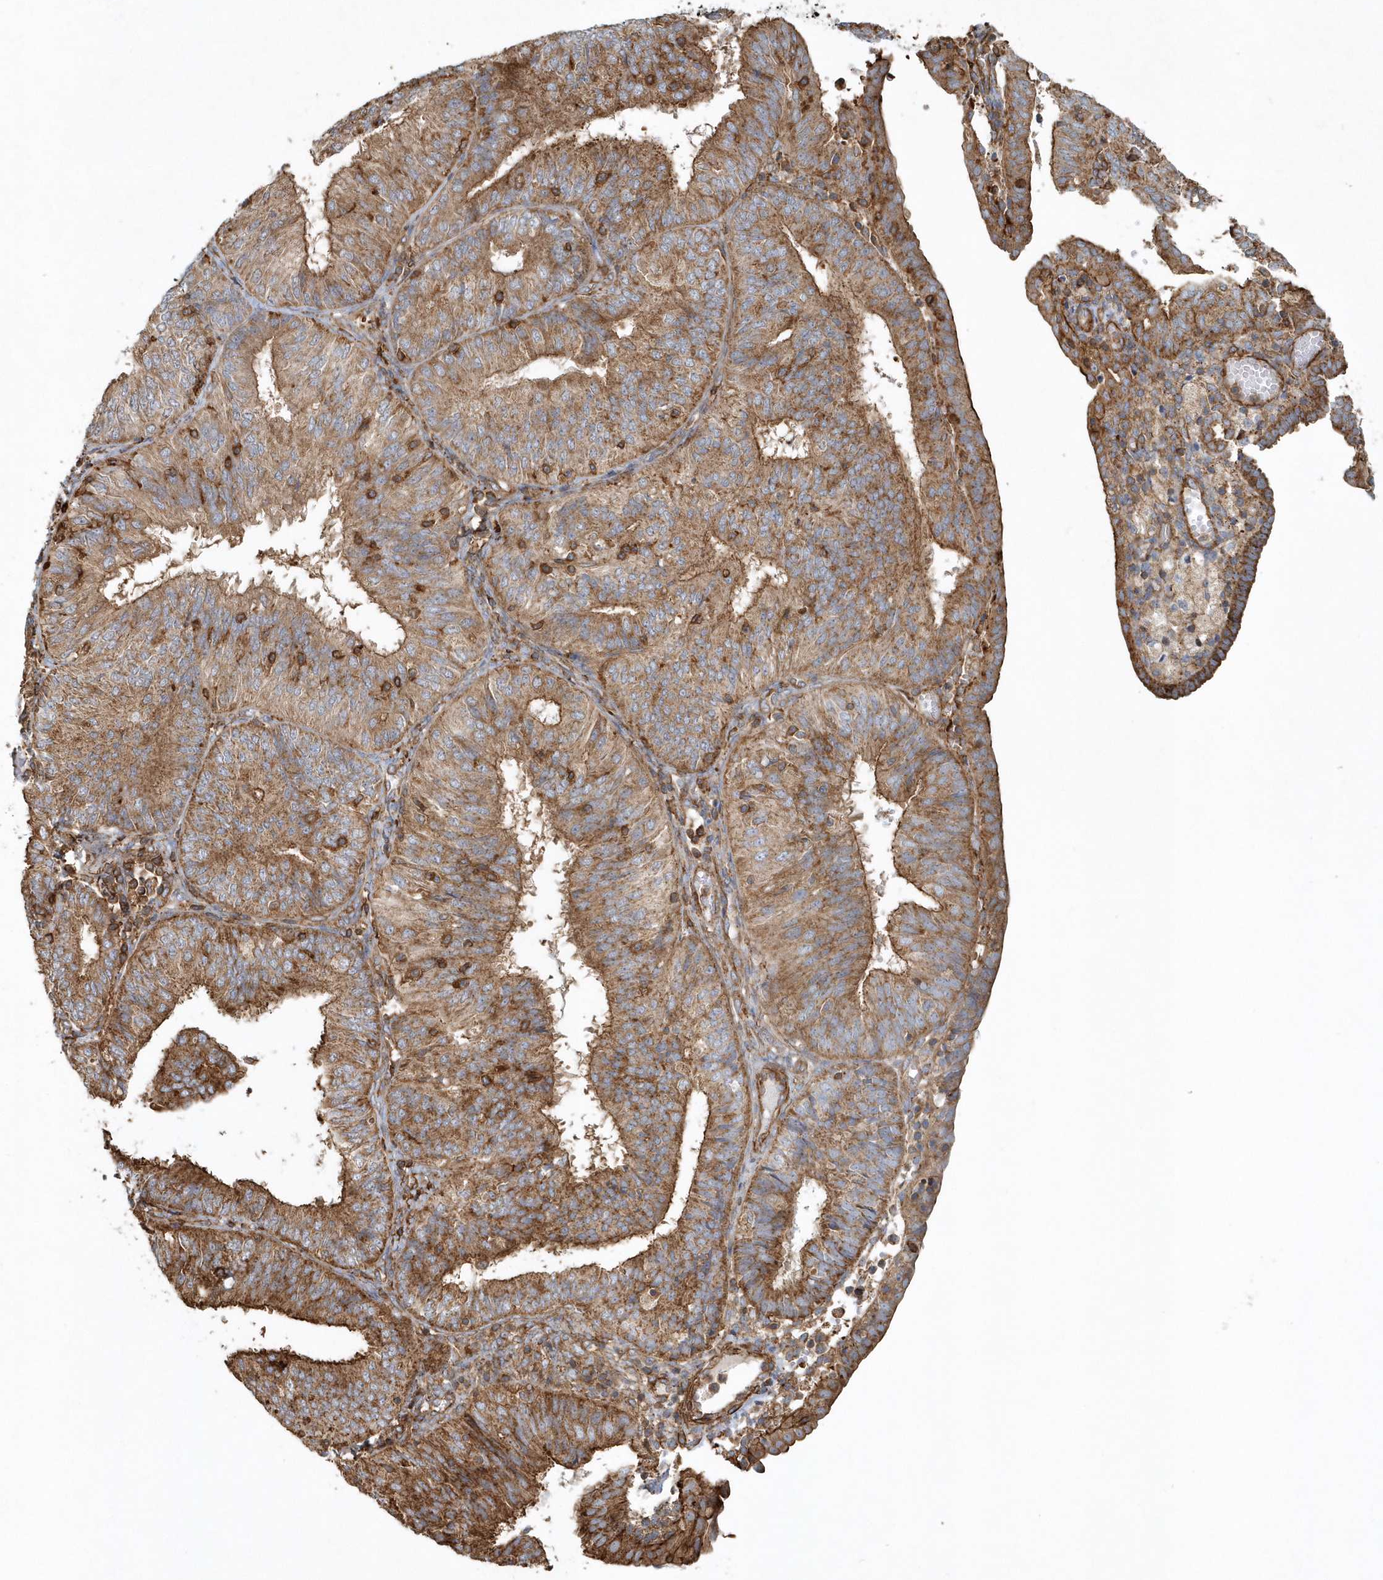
{"staining": {"intensity": "moderate", "quantity": ">75%", "location": "cytoplasmic/membranous"}, "tissue": "endometrial cancer", "cell_type": "Tumor cells", "image_type": "cancer", "snomed": [{"axis": "morphology", "description": "Adenocarcinoma, NOS"}, {"axis": "topography", "description": "Endometrium"}], "caption": "Endometrial cancer (adenocarcinoma) stained with IHC demonstrates moderate cytoplasmic/membranous expression in about >75% of tumor cells.", "gene": "MMUT", "patient": {"sex": "female", "age": 58}}